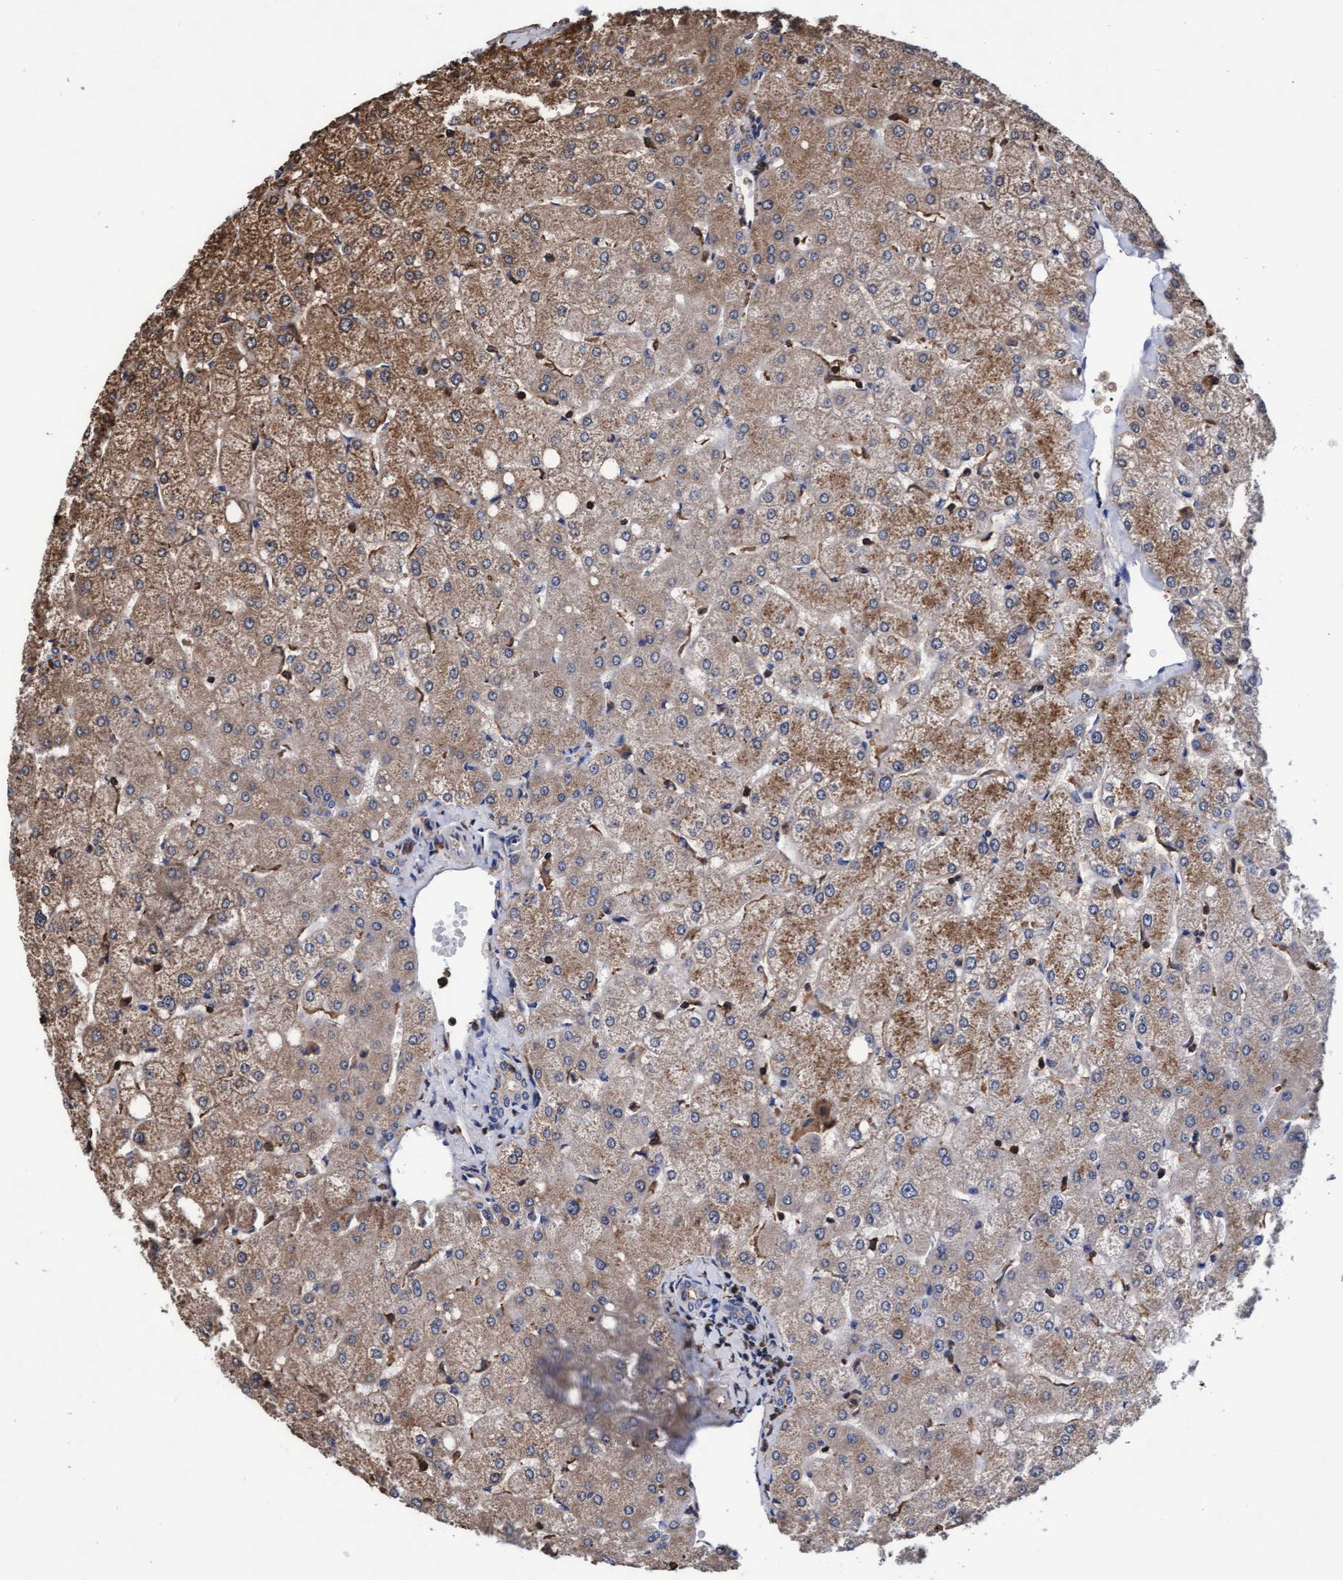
{"staining": {"intensity": "weak", "quantity": "<25%", "location": "cytoplasmic/membranous"}, "tissue": "liver", "cell_type": "Cholangiocytes", "image_type": "normal", "snomed": [{"axis": "morphology", "description": "Normal tissue, NOS"}, {"axis": "topography", "description": "Liver"}], "caption": "Immunohistochemical staining of unremarkable liver exhibits no significant staining in cholangiocytes.", "gene": "GRHPR", "patient": {"sex": "female", "age": 54}}